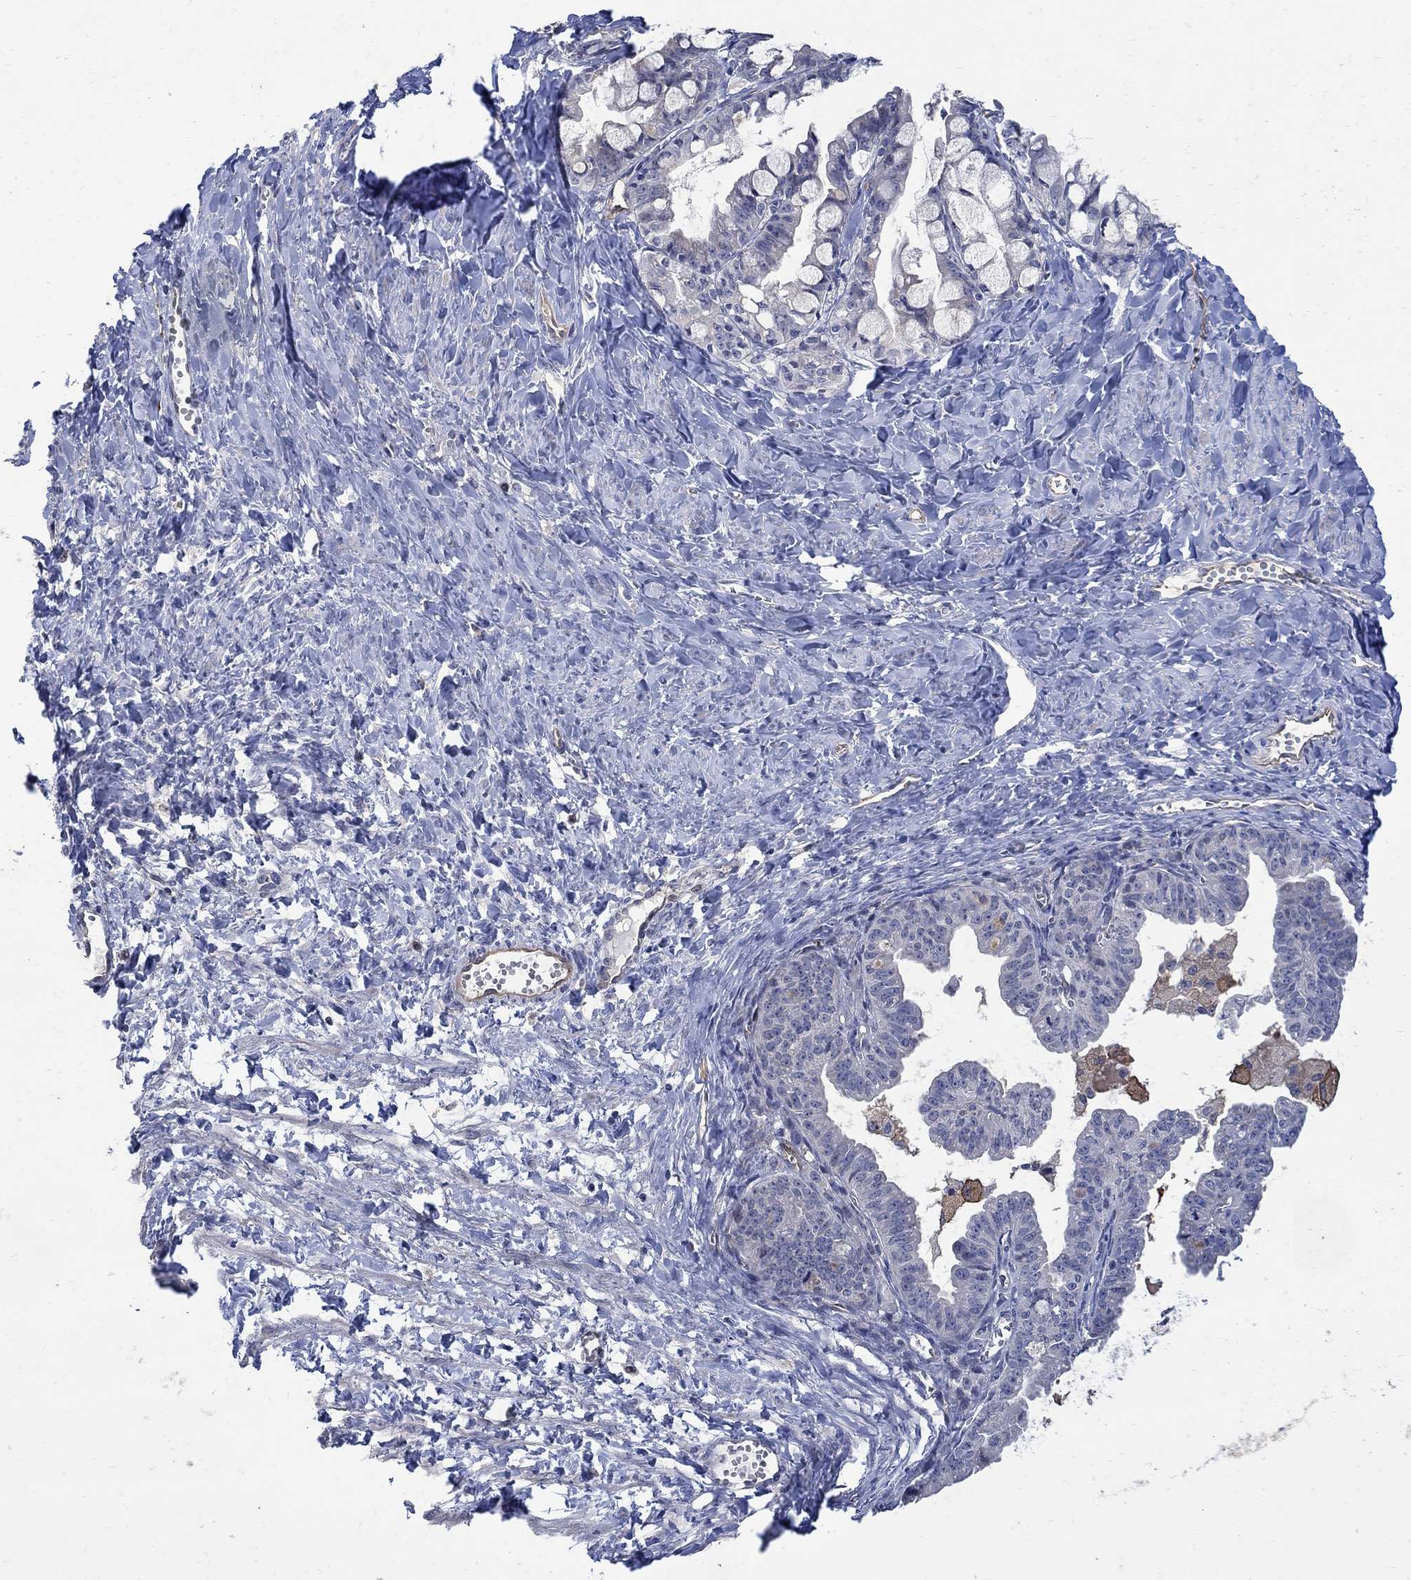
{"staining": {"intensity": "negative", "quantity": "none", "location": "none"}, "tissue": "ovarian cancer", "cell_type": "Tumor cells", "image_type": "cancer", "snomed": [{"axis": "morphology", "description": "Cystadenocarcinoma, mucinous, NOS"}, {"axis": "topography", "description": "Ovary"}], "caption": "Immunohistochemistry image of neoplastic tissue: human ovarian cancer (mucinous cystadenocarcinoma) stained with DAB shows no significant protein positivity in tumor cells.", "gene": "TGM2", "patient": {"sex": "female", "age": 63}}